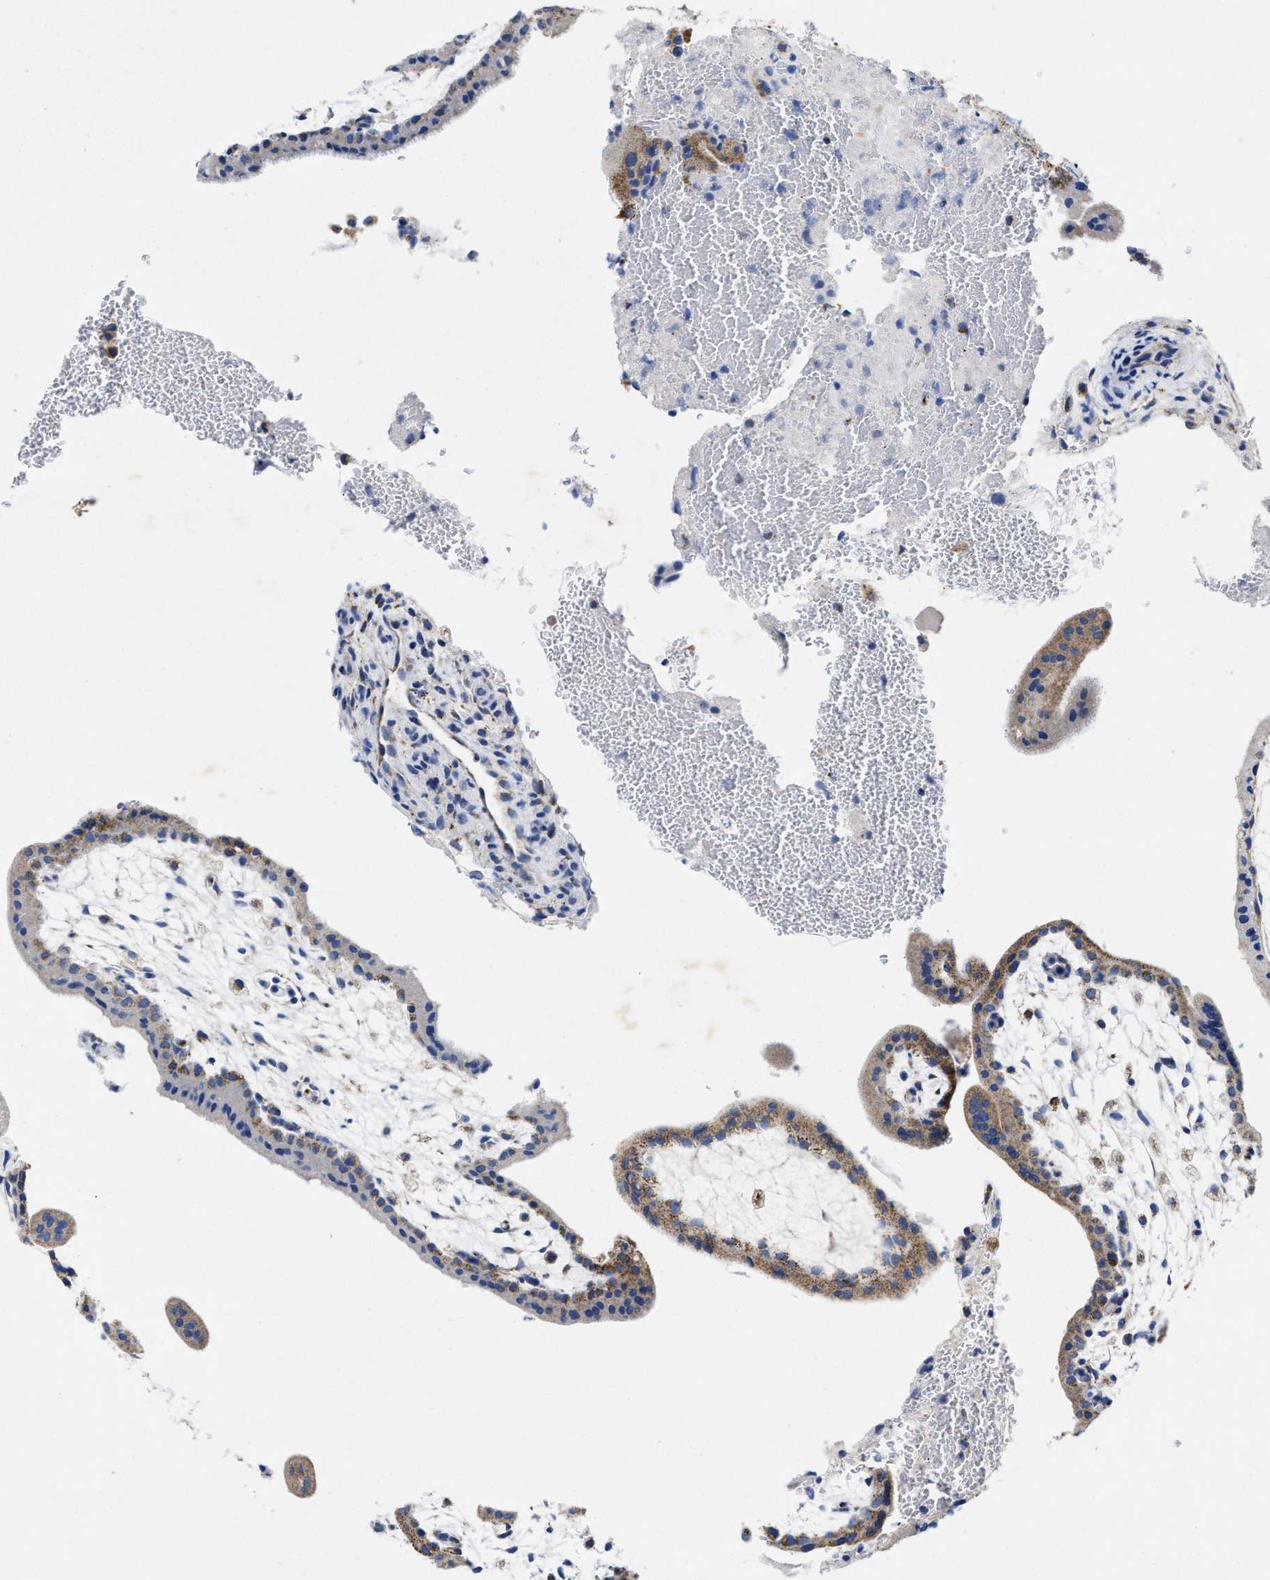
{"staining": {"intensity": "moderate", "quantity": "<25%", "location": "cytoplasmic/membranous"}, "tissue": "placenta", "cell_type": "Trophoblastic cells", "image_type": "normal", "snomed": [{"axis": "morphology", "description": "Normal tissue, NOS"}, {"axis": "topography", "description": "Placenta"}], "caption": "Immunohistochemical staining of benign human placenta demonstrates moderate cytoplasmic/membranous protein staining in approximately <25% of trophoblastic cells.", "gene": "TBRG4", "patient": {"sex": "female", "age": 35}}